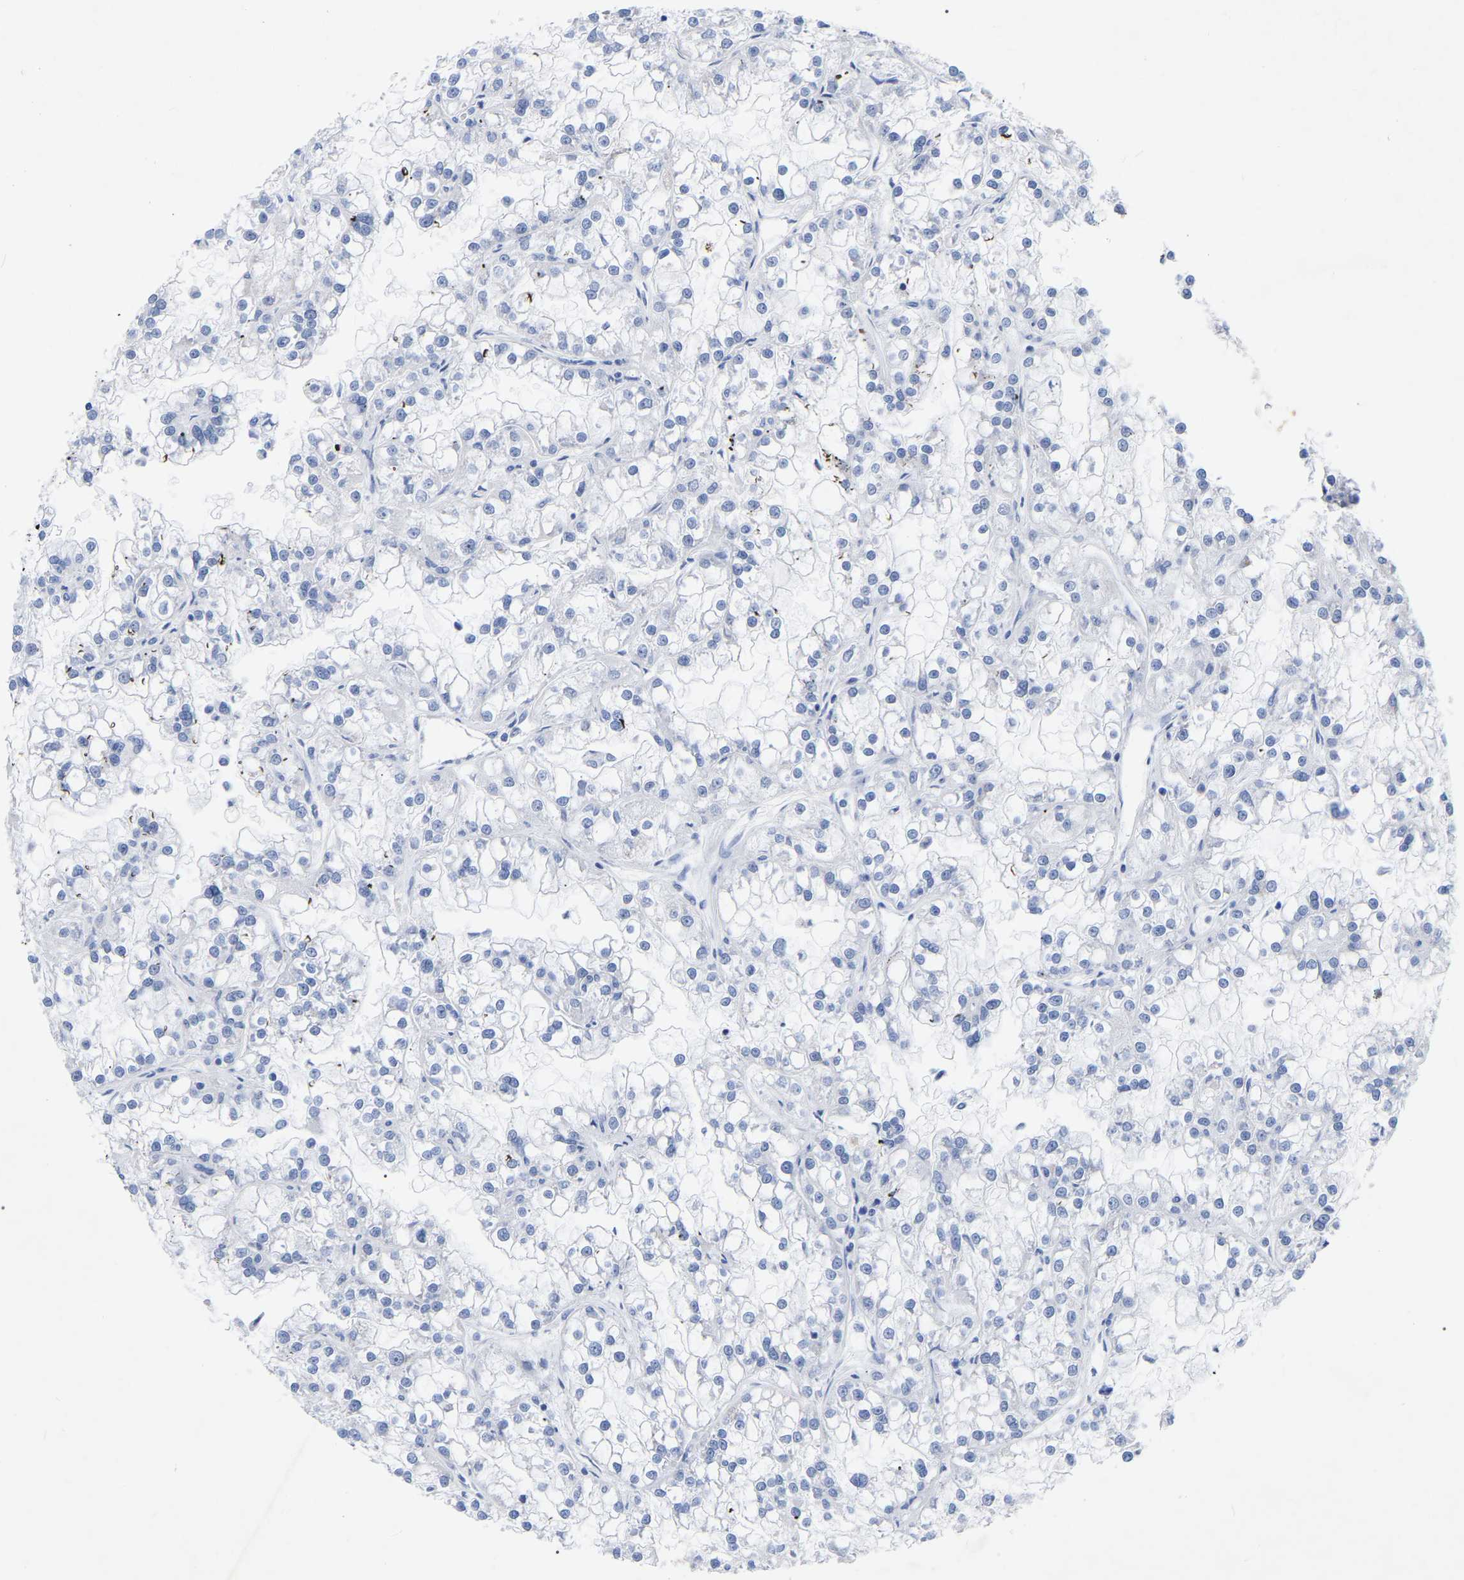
{"staining": {"intensity": "negative", "quantity": "none", "location": "none"}, "tissue": "renal cancer", "cell_type": "Tumor cells", "image_type": "cancer", "snomed": [{"axis": "morphology", "description": "Adenocarcinoma, NOS"}, {"axis": "topography", "description": "Kidney"}], "caption": "Immunohistochemical staining of human renal adenocarcinoma exhibits no significant staining in tumor cells.", "gene": "ZNF629", "patient": {"sex": "female", "age": 52}}